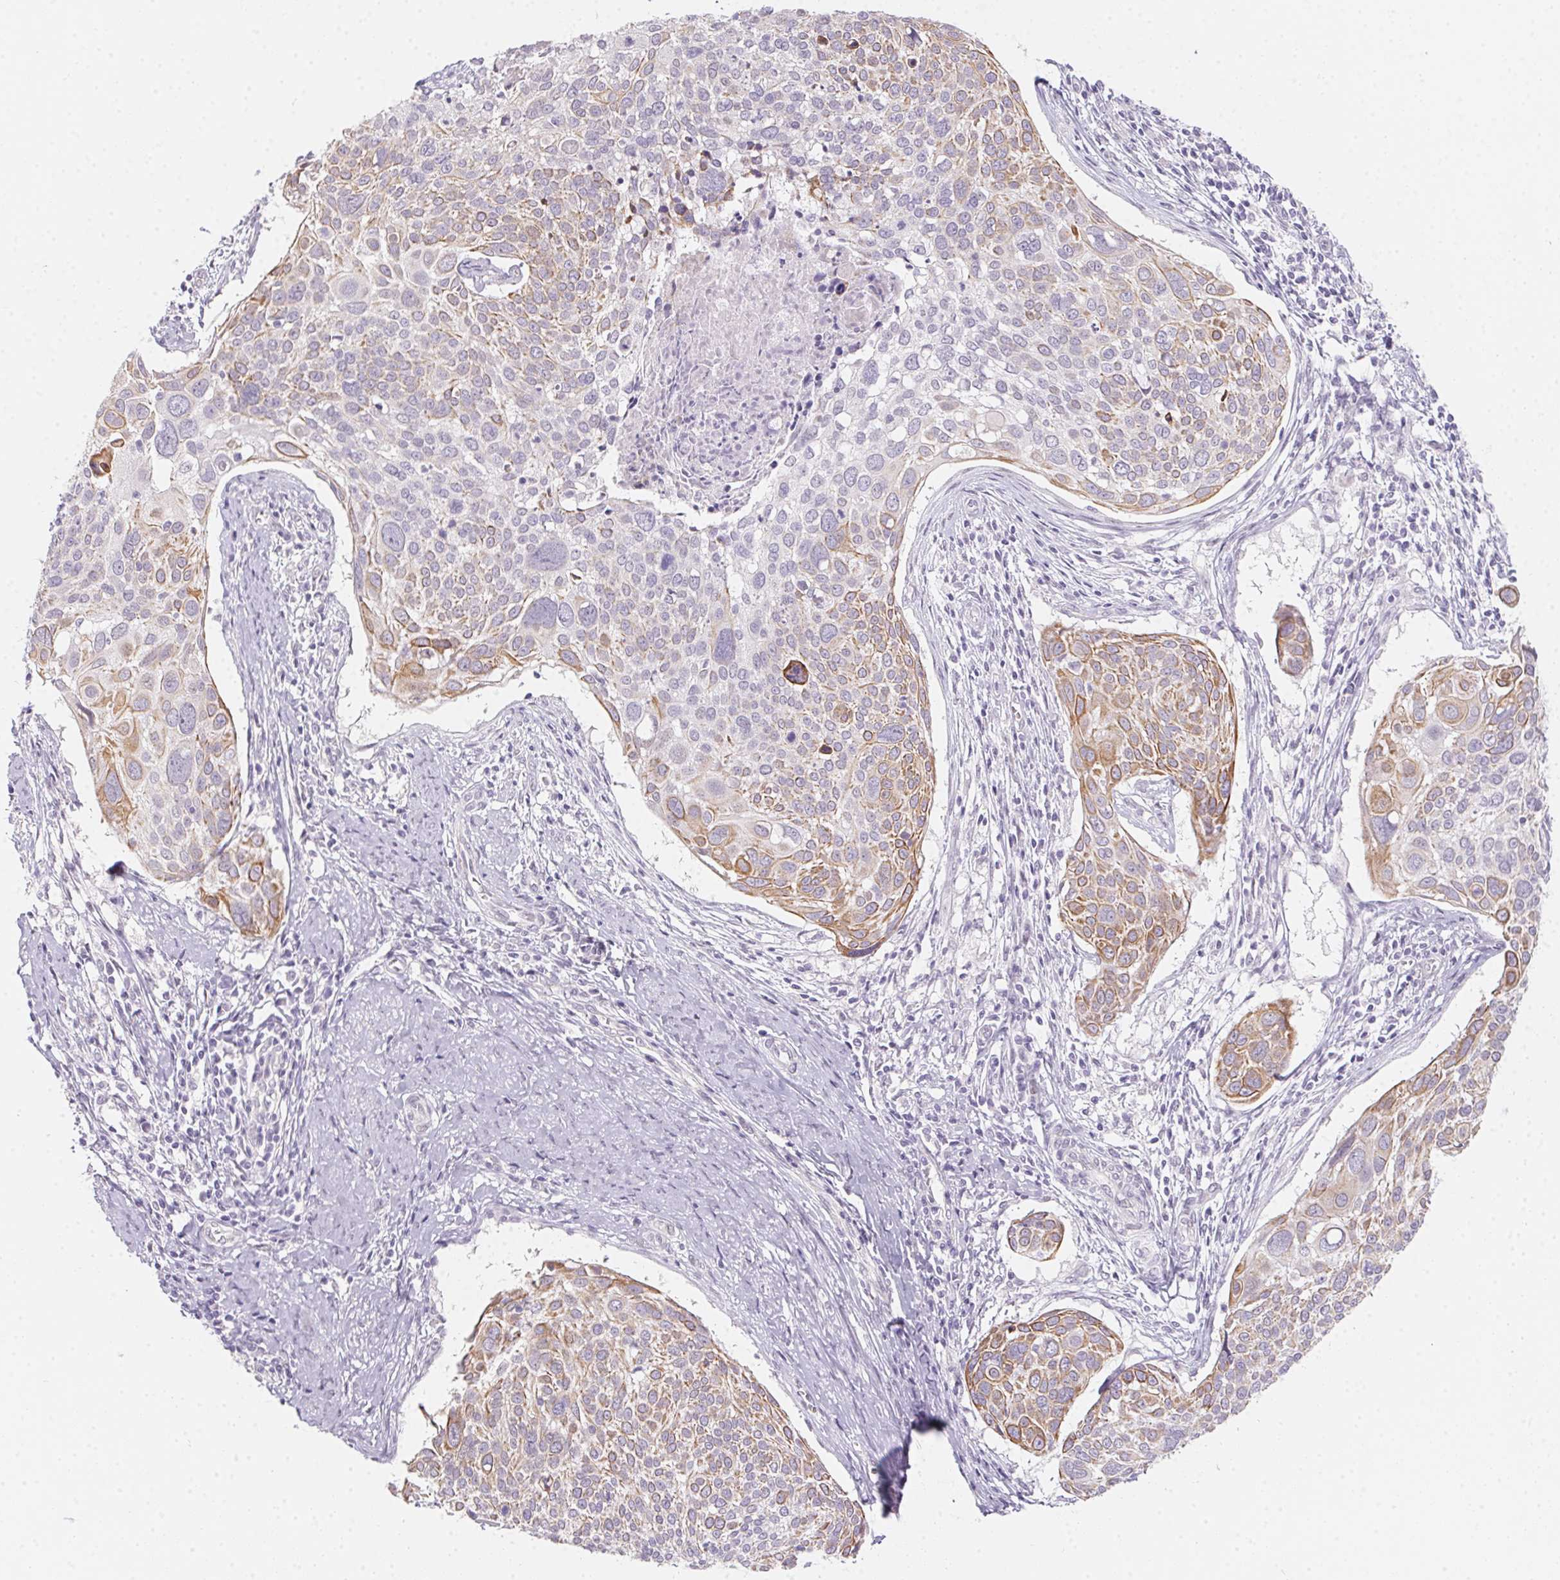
{"staining": {"intensity": "moderate", "quantity": "25%-75%", "location": "cytoplasmic/membranous"}, "tissue": "cervical cancer", "cell_type": "Tumor cells", "image_type": "cancer", "snomed": [{"axis": "morphology", "description": "Squamous cell carcinoma, NOS"}, {"axis": "topography", "description": "Cervix"}], "caption": "IHC photomicrograph of human cervical cancer (squamous cell carcinoma) stained for a protein (brown), which displays medium levels of moderate cytoplasmic/membranous expression in approximately 25%-75% of tumor cells.", "gene": "MORC1", "patient": {"sex": "female", "age": 39}}